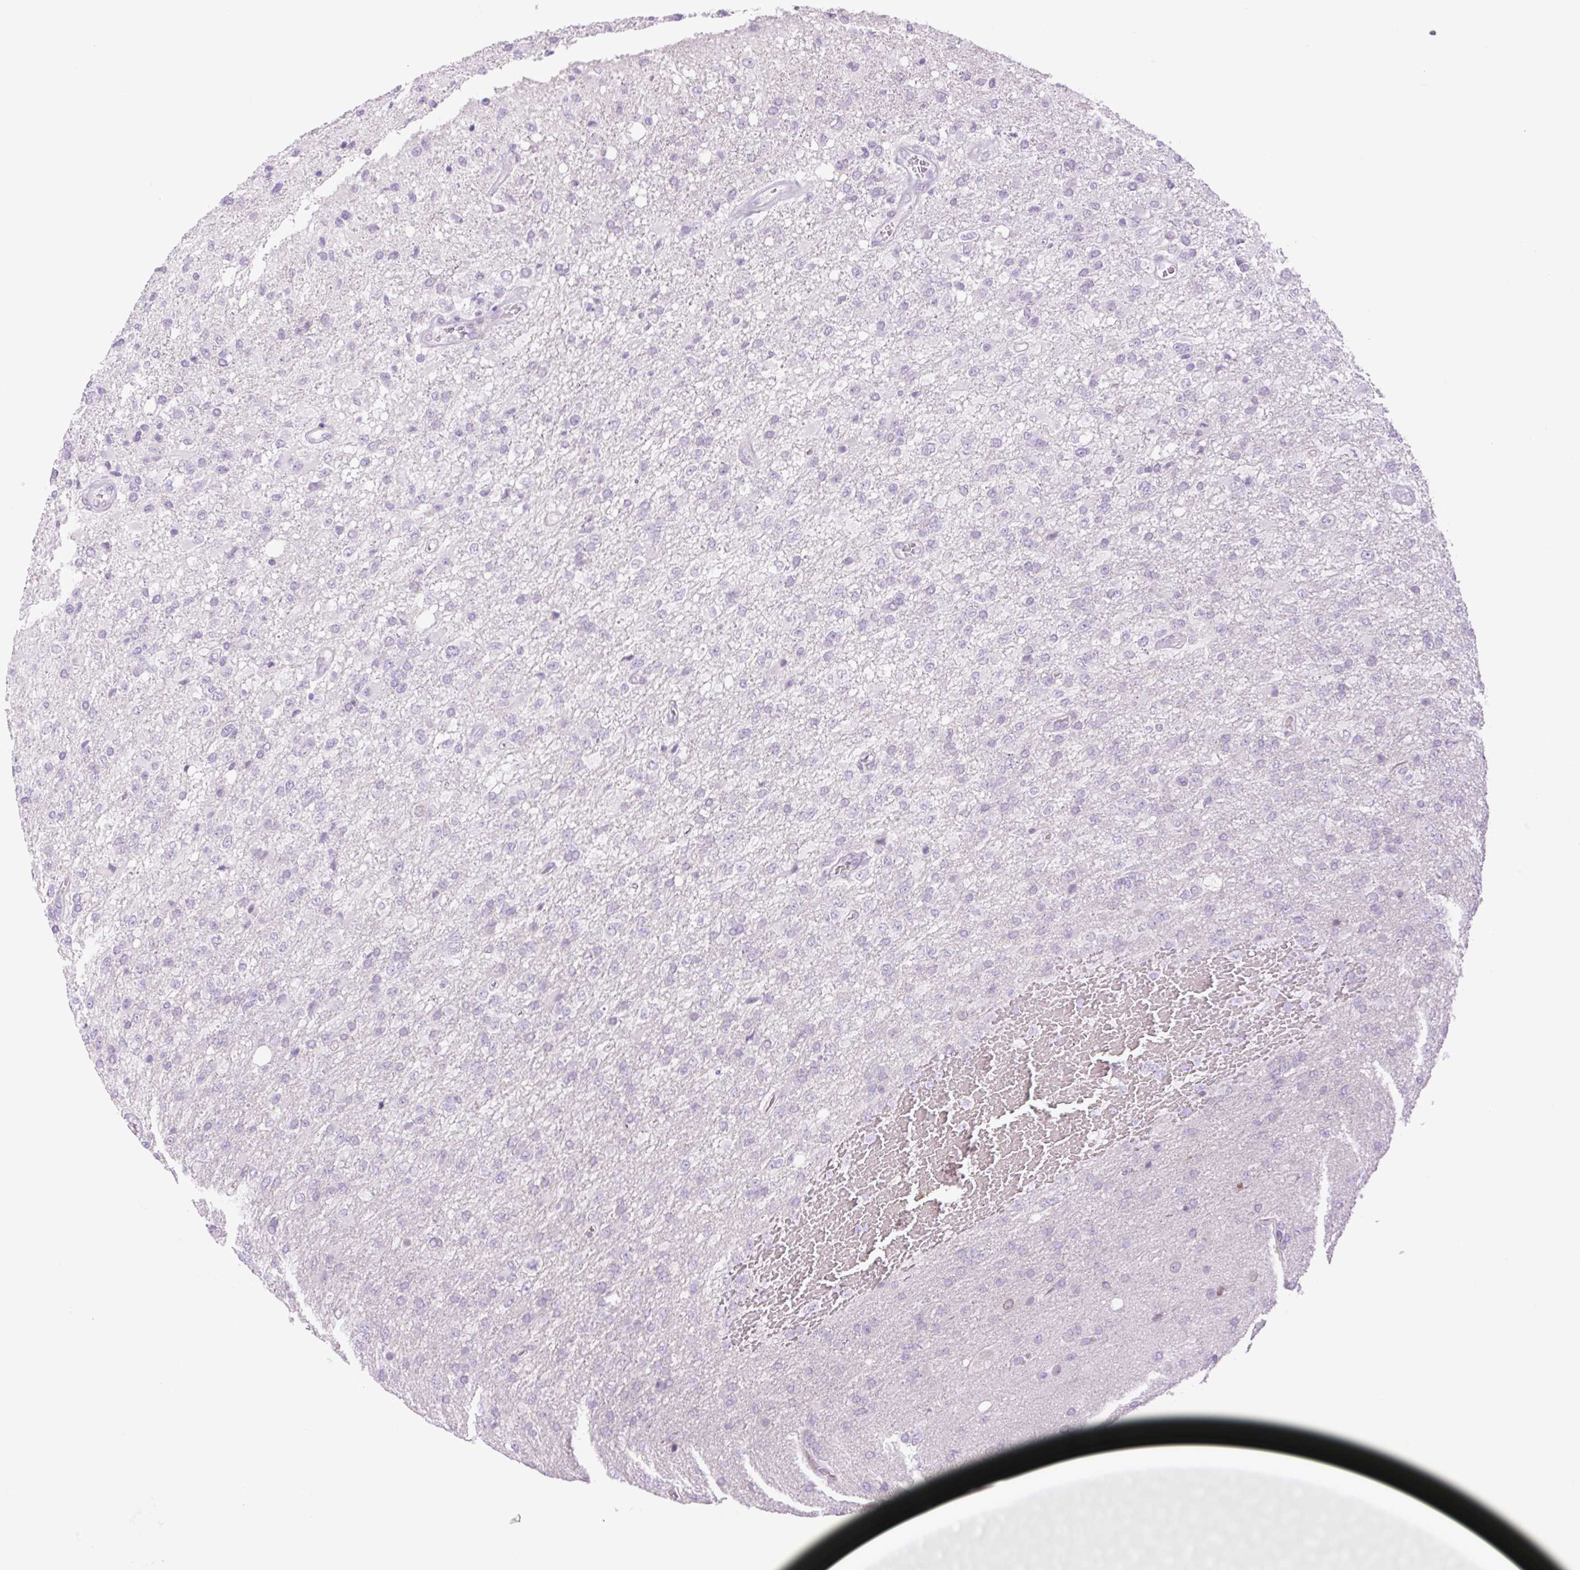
{"staining": {"intensity": "negative", "quantity": "none", "location": "none"}, "tissue": "glioma", "cell_type": "Tumor cells", "image_type": "cancer", "snomed": [{"axis": "morphology", "description": "Glioma, malignant, High grade"}, {"axis": "topography", "description": "Brain"}], "caption": "Glioma was stained to show a protein in brown. There is no significant positivity in tumor cells.", "gene": "TBX15", "patient": {"sex": "female", "age": 74}}